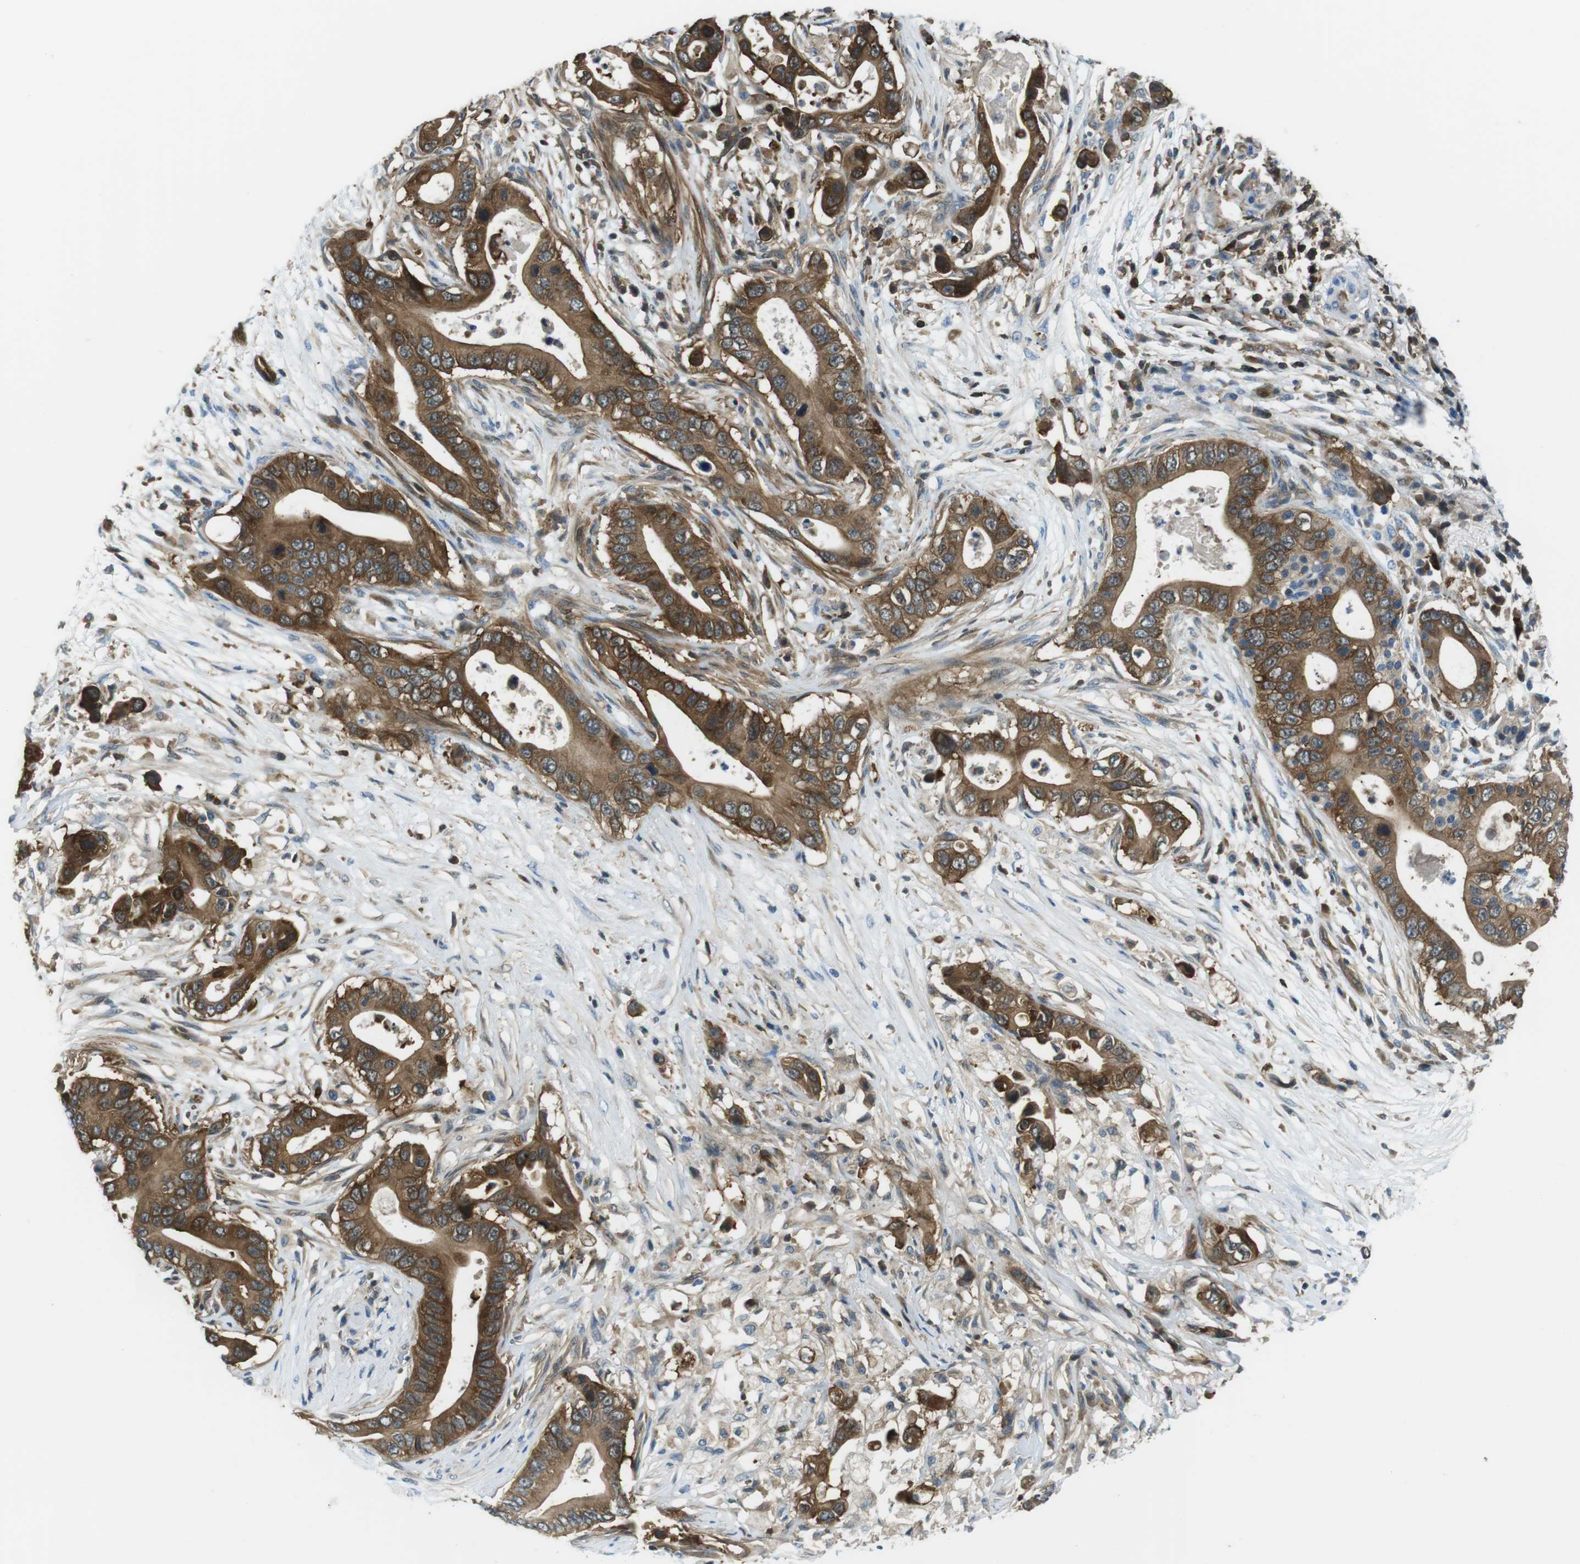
{"staining": {"intensity": "moderate", "quantity": ">75%", "location": "cytoplasmic/membranous"}, "tissue": "pancreatic cancer", "cell_type": "Tumor cells", "image_type": "cancer", "snomed": [{"axis": "morphology", "description": "Adenocarcinoma, NOS"}, {"axis": "topography", "description": "Pancreas"}], "caption": "This is an image of IHC staining of pancreatic cancer, which shows moderate positivity in the cytoplasmic/membranous of tumor cells.", "gene": "TES", "patient": {"sex": "male", "age": 77}}